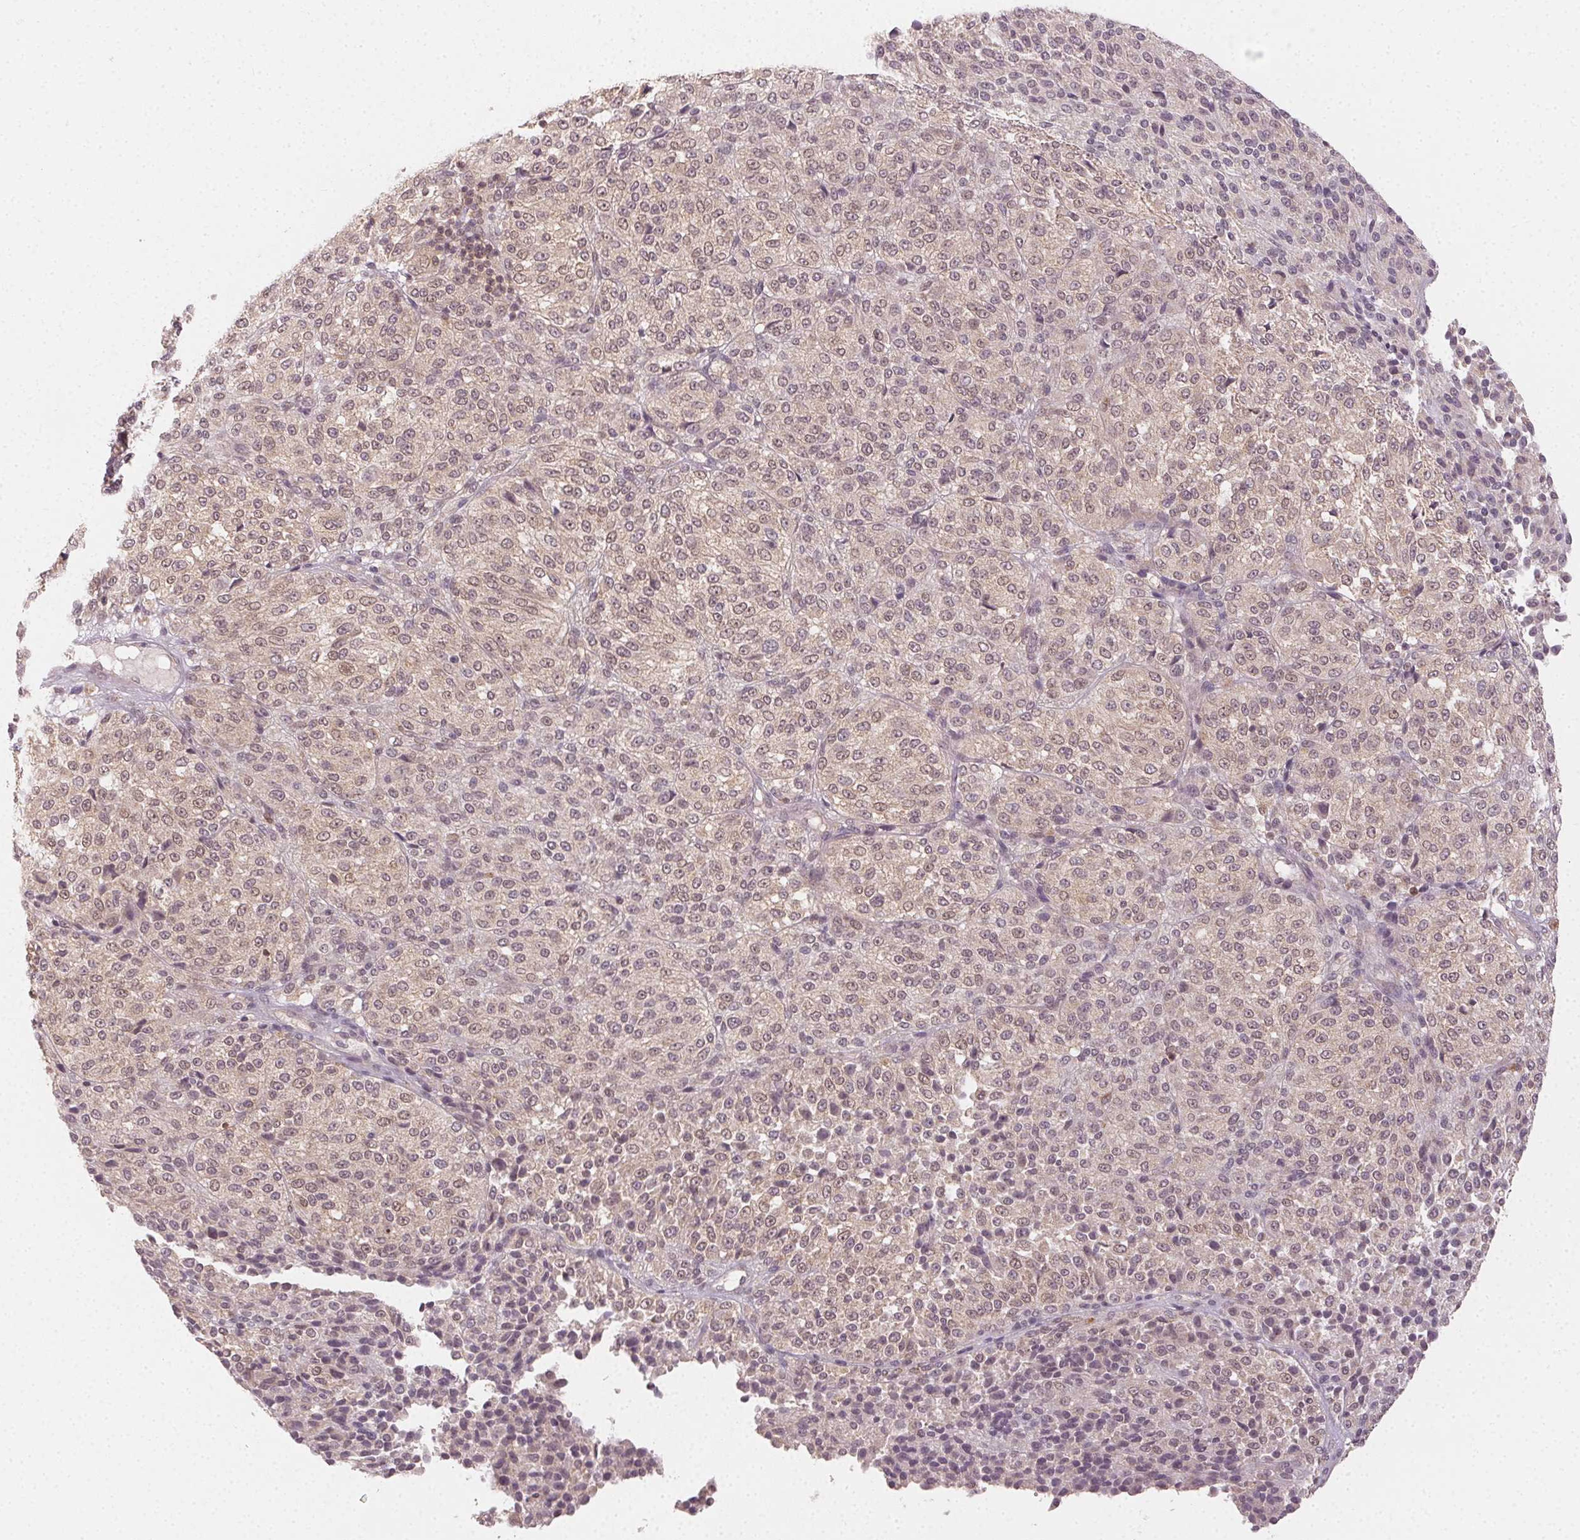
{"staining": {"intensity": "weak", "quantity": "25%-75%", "location": "cytoplasmic/membranous,nuclear"}, "tissue": "melanoma", "cell_type": "Tumor cells", "image_type": "cancer", "snomed": [{"axis": "morphology", "description": "Malignant melanoma, Metastatic site"}, {"axis": "topography", "description": "Brain"}], "caption": "DAB (3,3'-diaminobenzidine) immunohistochemical staining of malignant melanoma (metastatic site) exhibits weak cytoplasmic/membranous and nuclear protein expression in about 25%-75% of tumor cells.", "gene": "MAPK14", "patient": {"sex": "female", "age": 56}}